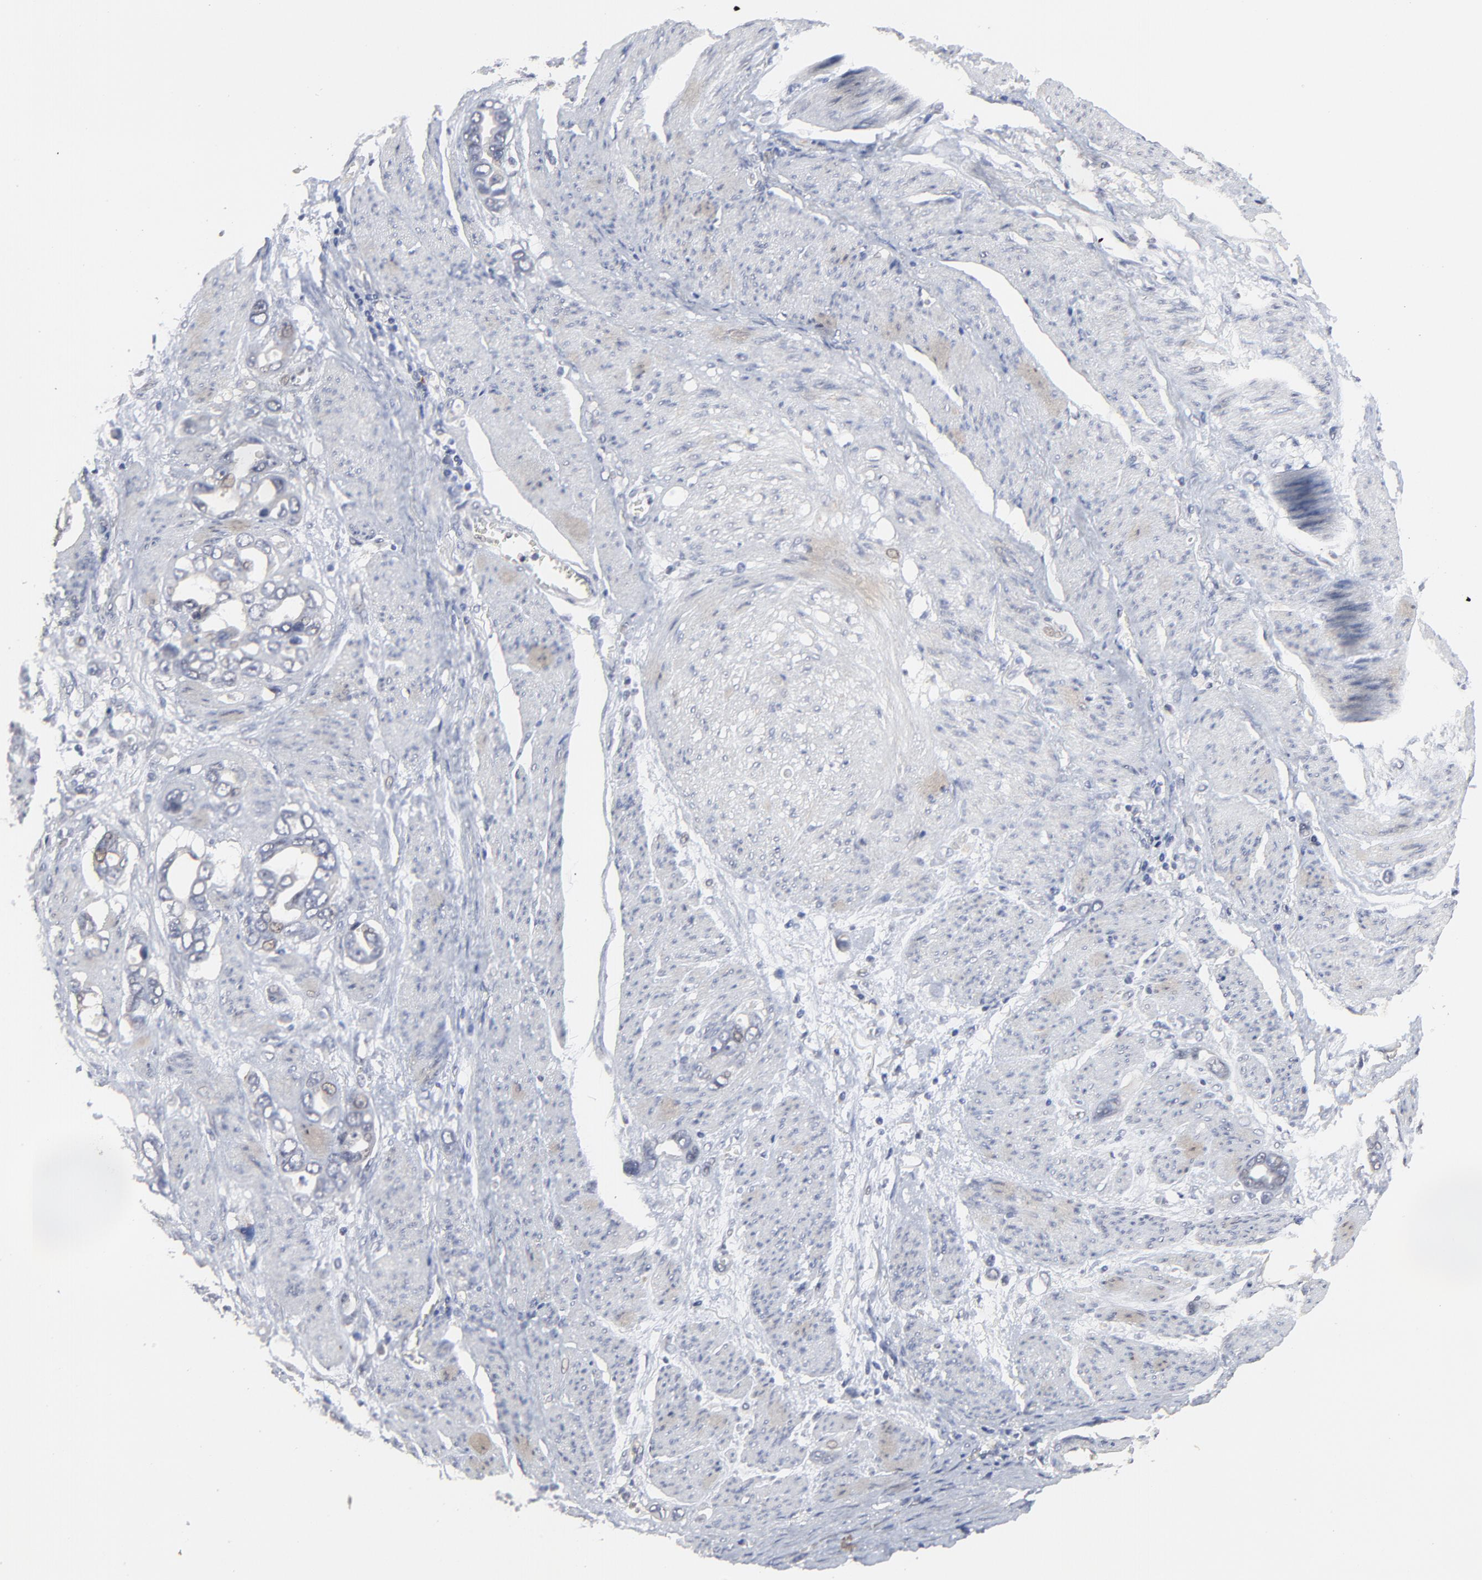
{"staining": {"intensity": "weak", "quantity": "<25%", "location": "nuclear"}, "tissue": "stomach cancer", "cell_type": "Tumor cells", "image_type": "cancer", "snomed": [{"axis": "morphology", "description": "Adenocarcinoma, NOS"}, {"axis": "topography", "description": "Stomach"}], "caption": "This is an immunohistochemistry photomicrograph of stomach cancer (adenocarcinoma). There is no staining in tumor cells.", "gene": "FAM199X", "patient": {"sex": "male", "age": 78}}